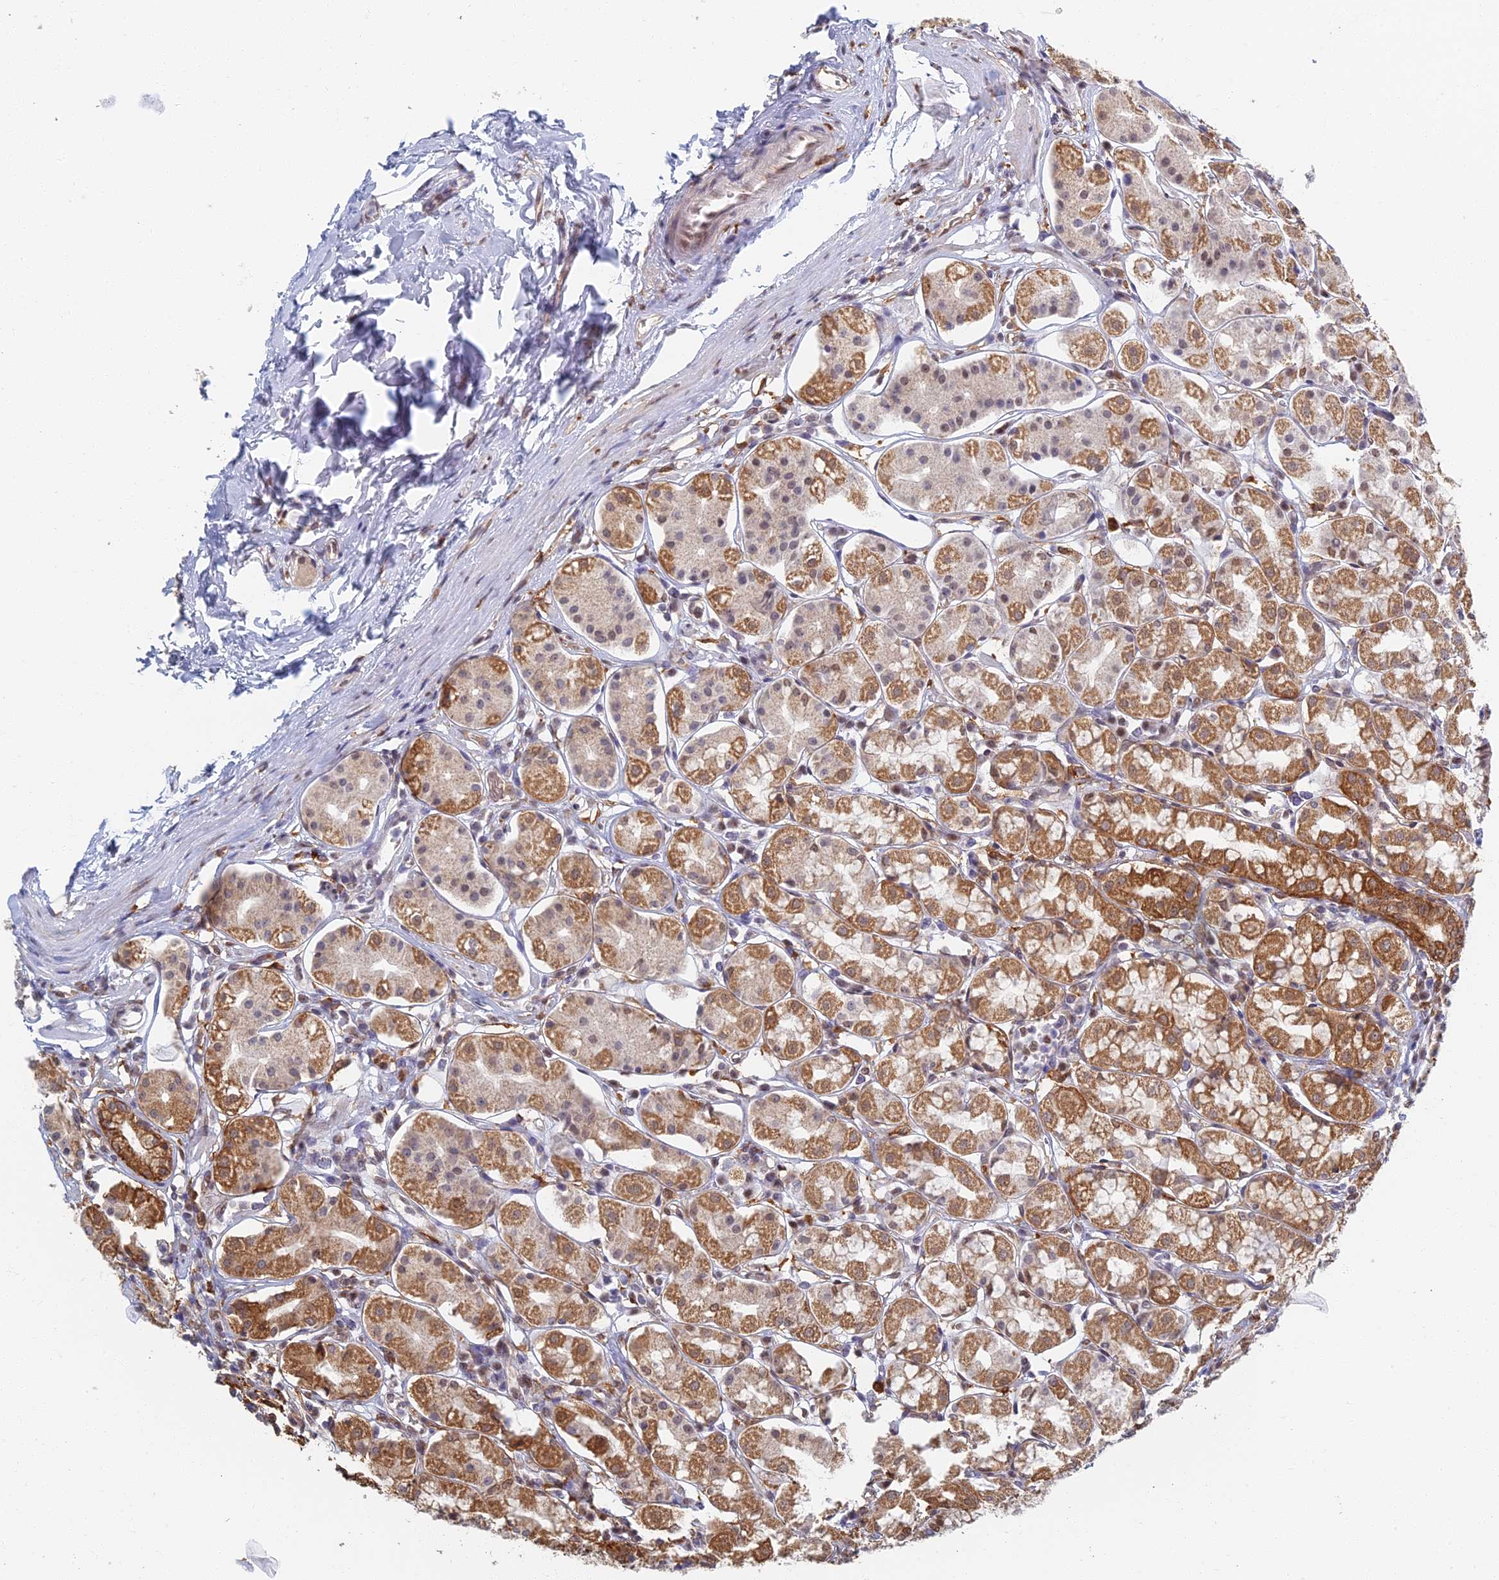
{"staining": {"intensity": "moderate", "quantity": "25%-75%", "location": "cytoplasmic/membranous"}, "tissue": "stomach", "cell_type": "Glandular cells", "image_type": "normal", "snomed": [{"axis": "morphology", "description": "Normal tissue, NOS"}, {"axis": "topography", "description": "Stomach, lower"}], "caption": "IHC micrograph of benign stomach: stomach stained using immunohistochemistry (IHC) demonstrates medium levels of moderate protein expression localized specifically in the cytoplasmic/membranous of glandular cells, appearing as a cytoplasmic/membranous brown color.", "gene": "GPATCH1", "patient": {"sex": "female", "age": 56}}